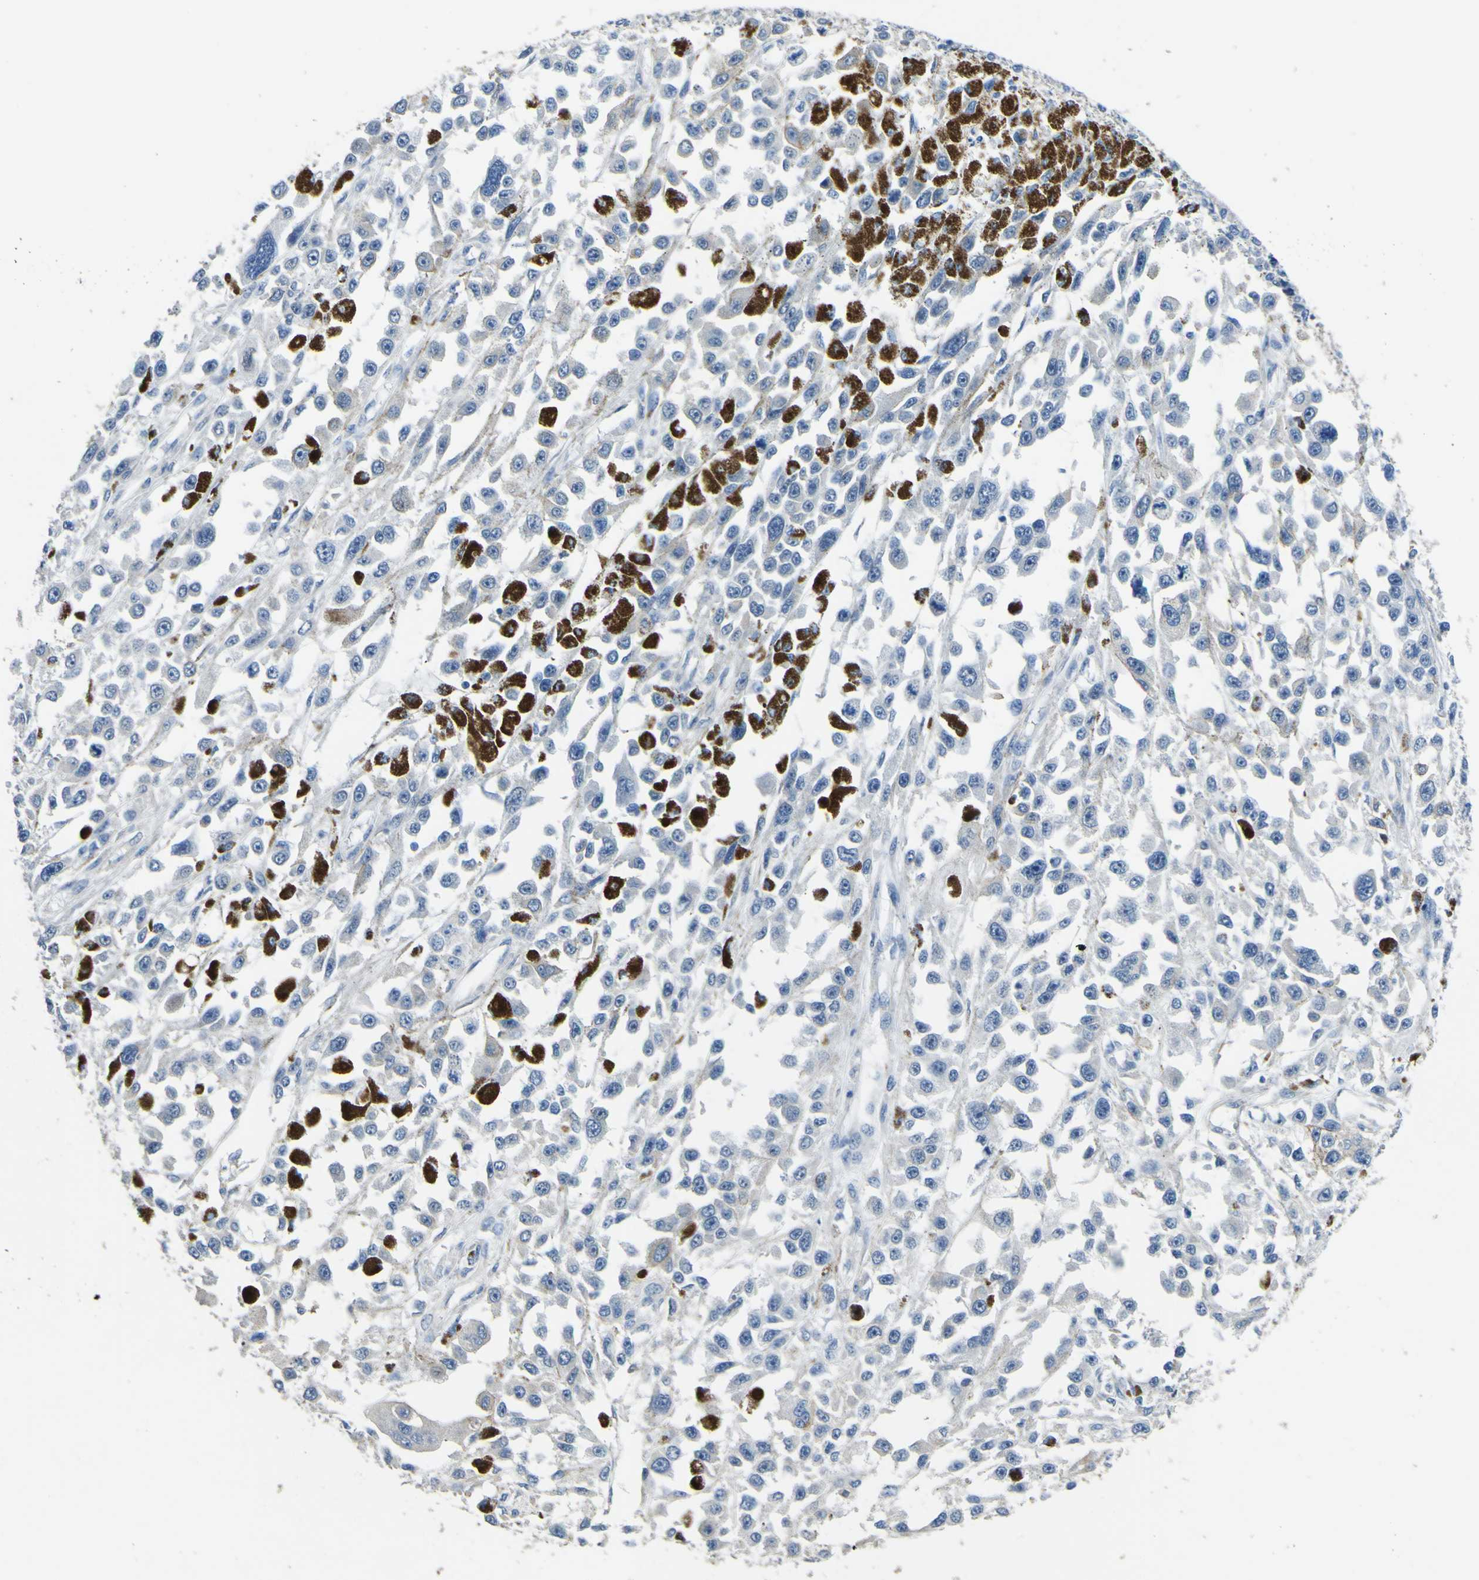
{"staining": {"intensity": "negative", "quantity": "none", "location": "none"}, "tissue": "melanoma", "cell_type": "Tumor cells", "image_type": "cancer", "snomed": [{"axis": "morphology", "description": "Malignant melanoma, Metastatic site"}, {"axis": "topography", "description": "Lymph node"}], "caption": "Tumor cells show no significant positivity in melanoma.", "gene": "ALDH18A1", "patient": {"sex": "male", "age": 59}}